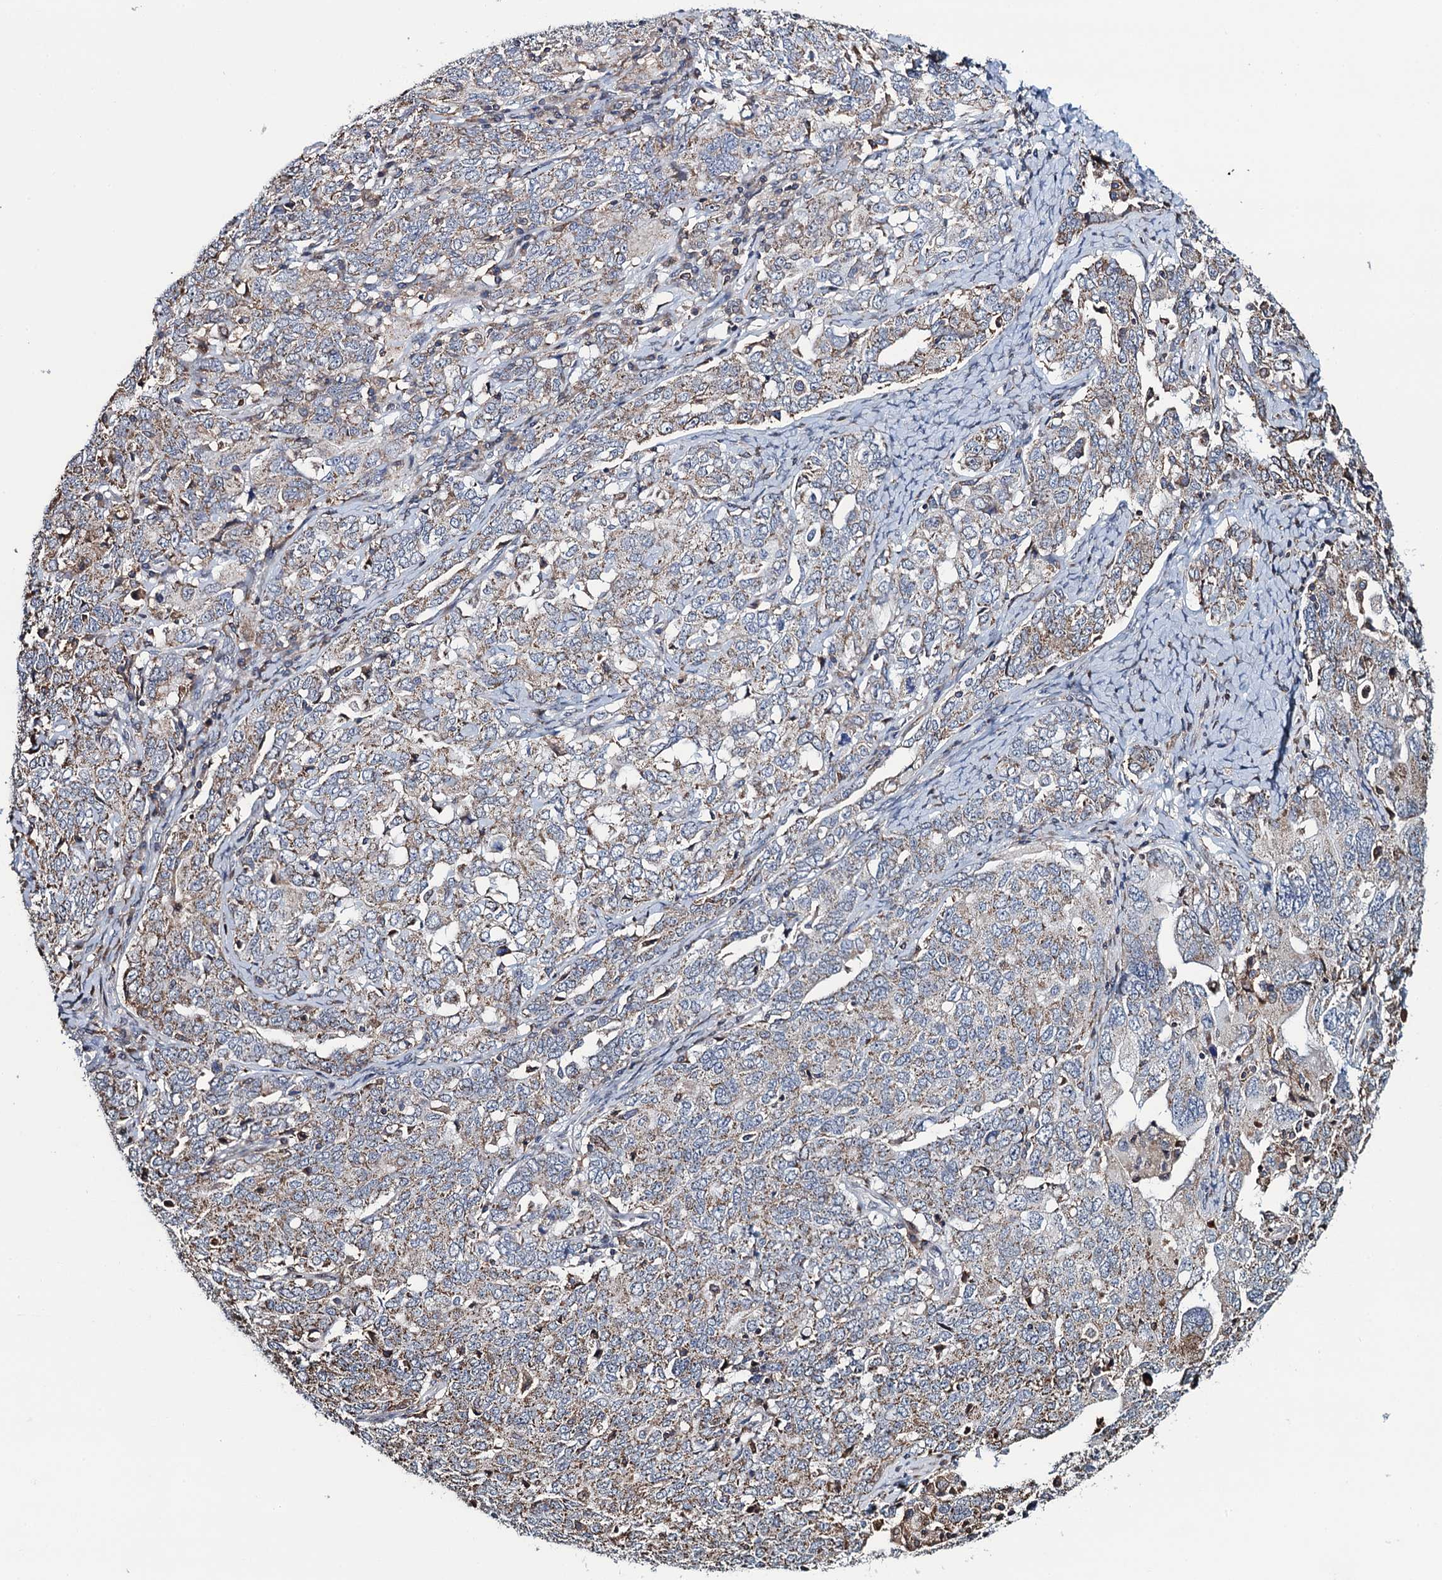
{"staining": {"intensity": "weak", "quantity": "<25%", "location": "cytoplasmic/membranous"}, "tissue": "ovarian cancer", "cell_type": "Tumor cells", "image_type": "cancer", "snomed": [{"axis": "morphology", "description": "Carcinoma, endometroid"}, {"axis": "topography", "description": "Ovary"}], "caption": "Tumor cells show no significant protein staining in endometroid carcinoma (ovarian).", "gene": "CCDC102A", "patient": {"sex": "female", "age": 62}}